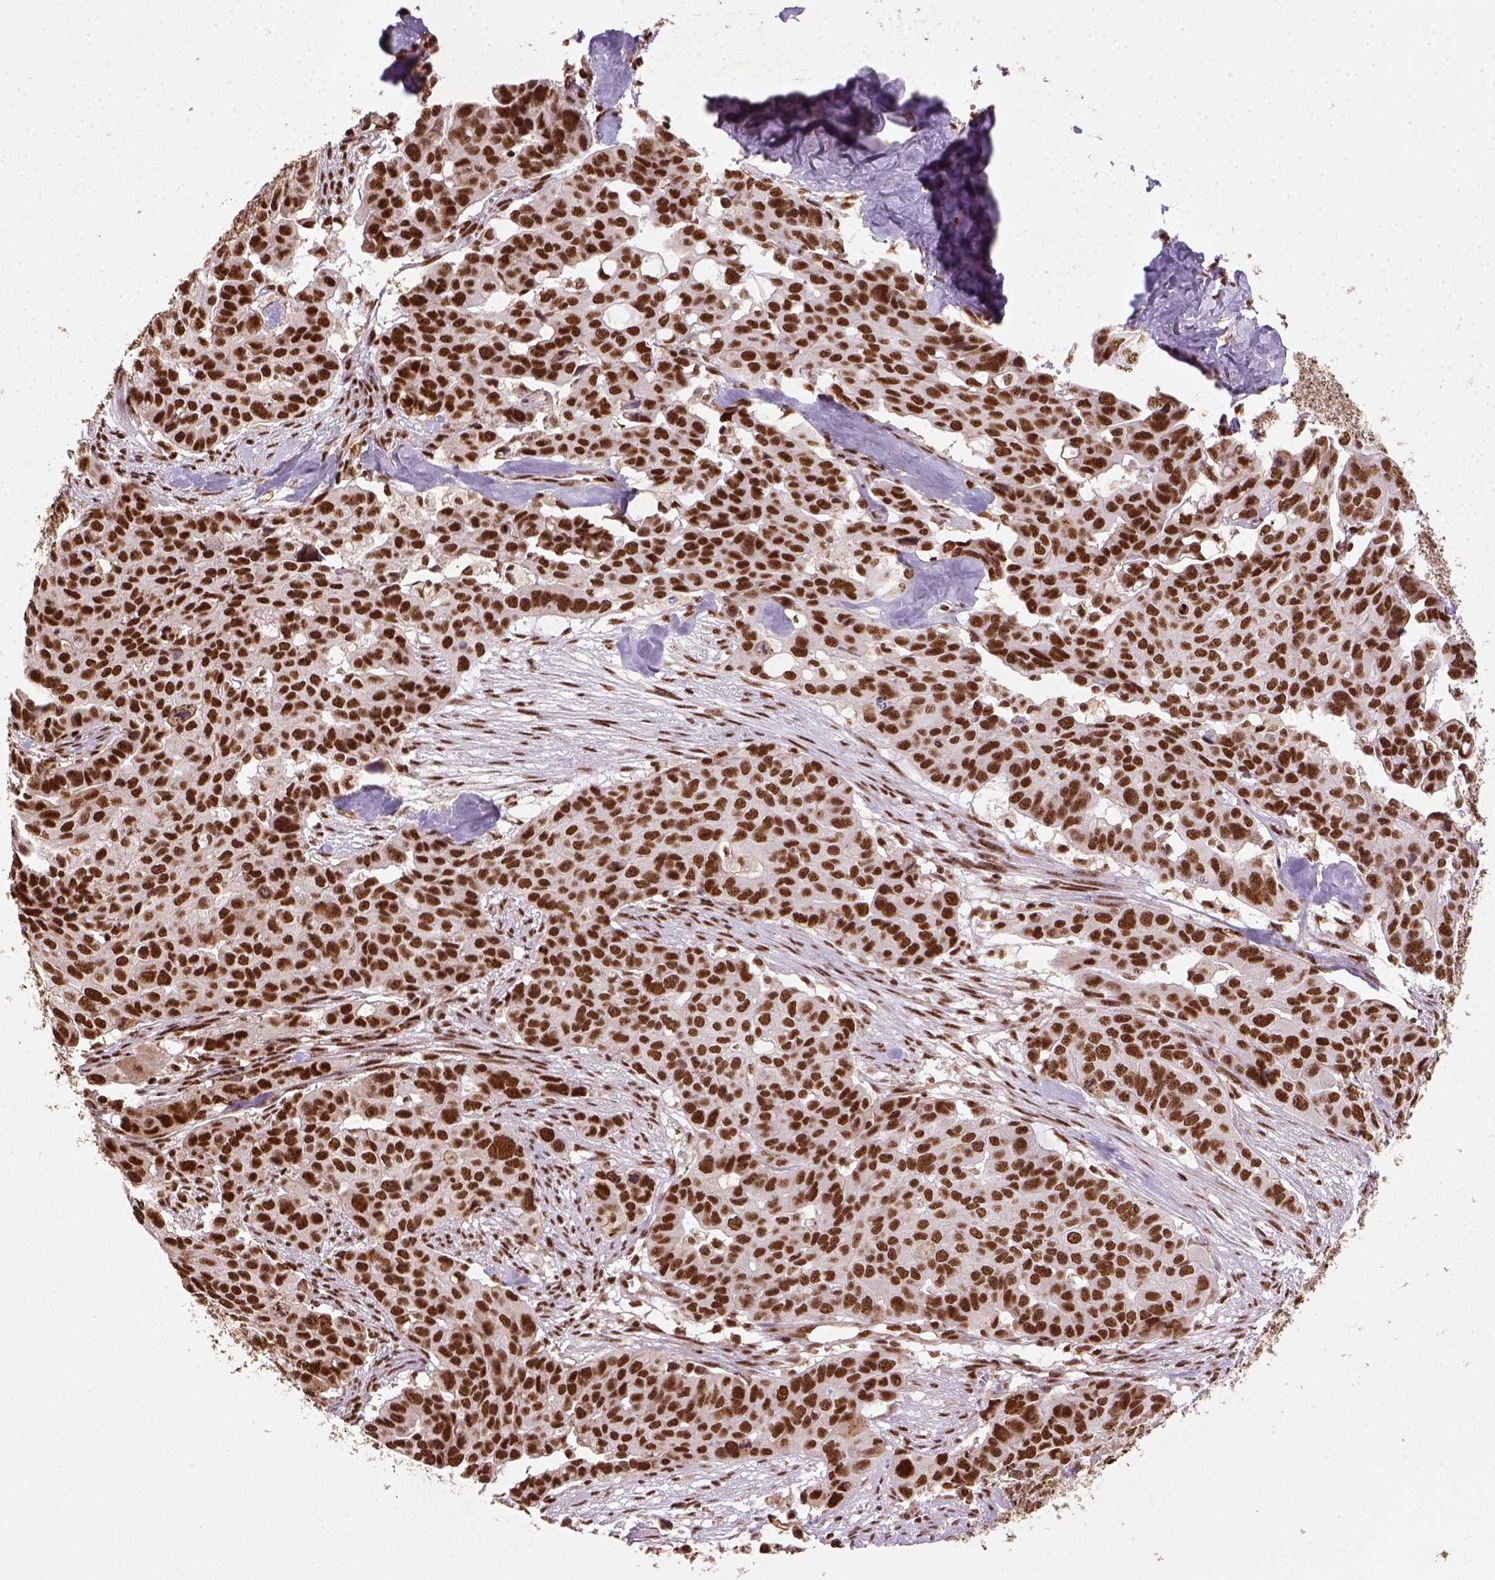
{"staining": {"intensity": "strong", "quantity": ">75%", "location": "nuclear"}, "tissue": "ovarian cancer", "cell_type": "Tumor cells", "image_type": "cancer", "snomed": [{"axis": "morphology", "description": "Carcinoma, endometroid"}, {"axis": "topography", "description": "Ovary"}], "caption": "Endometroid carcinoma (ovarian) tissue exhibits strong nuclear staining in approximately >75% of tumor cells Using DAB (3,3'-diaminobenzidine) (brown) and hematoxylin (blue) stains, captured at high magnification using brightfield microscopy.", "gene": "CCAR1", "patient": {"sex": "female", "age": 78}}